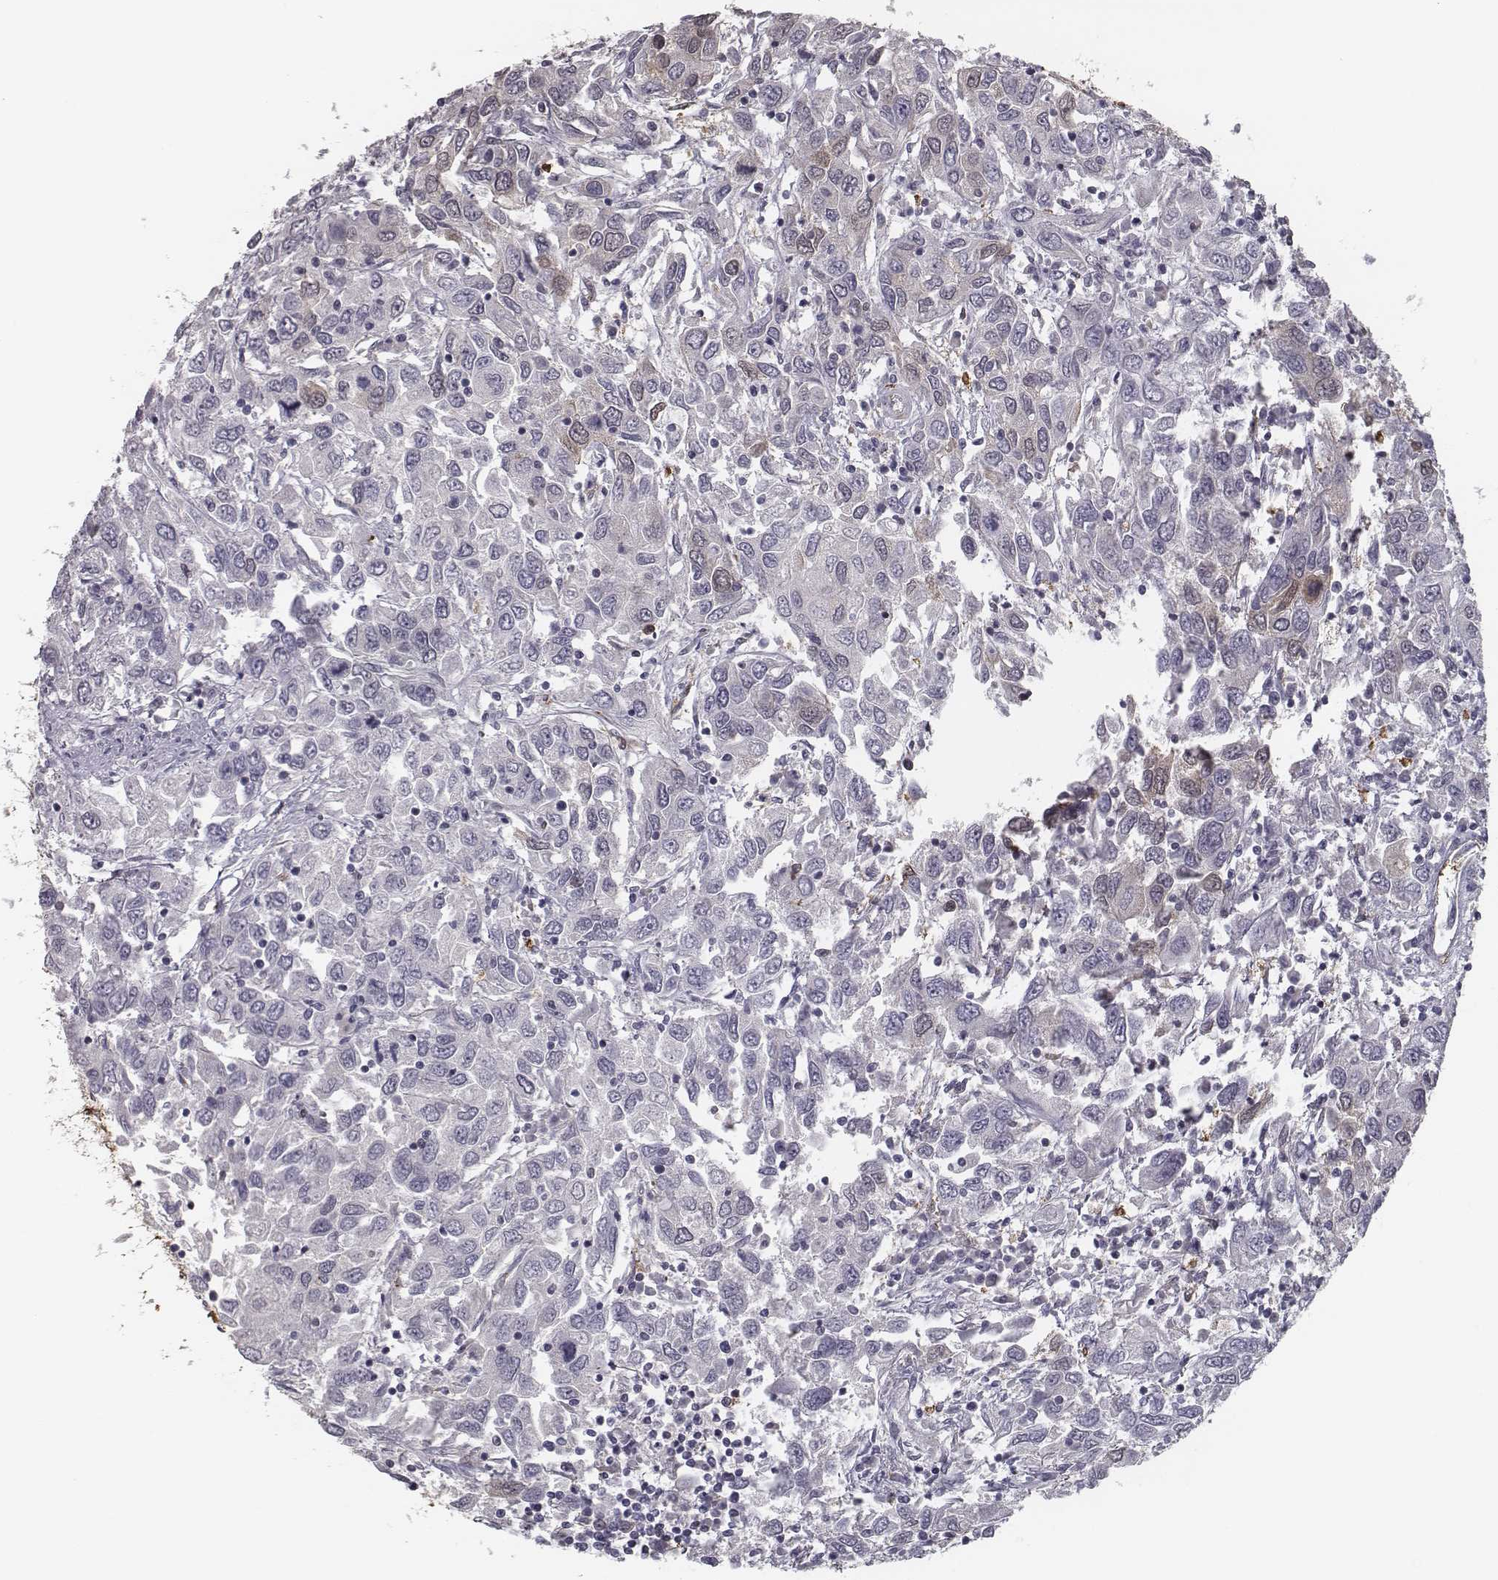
{"staining": {"intensity": "negative", "quantity": "none", "location": "none"}, "tissue": "urothelial cancer", "cell_type": "Tumor cells", "image_type": "cancer", "snomed": [{"axis": "morphology", "description": "Urothelial carcinoma, High grade"}, {"axis": "topography", "description": "Urinary bladder"}], "caption": "Protein analysis of urothelial carcinoma (high-grade) displays no significant expression in tumor cells.", "gene": "ISYNA1", "patient": {"sex": "male", "age": 76}}